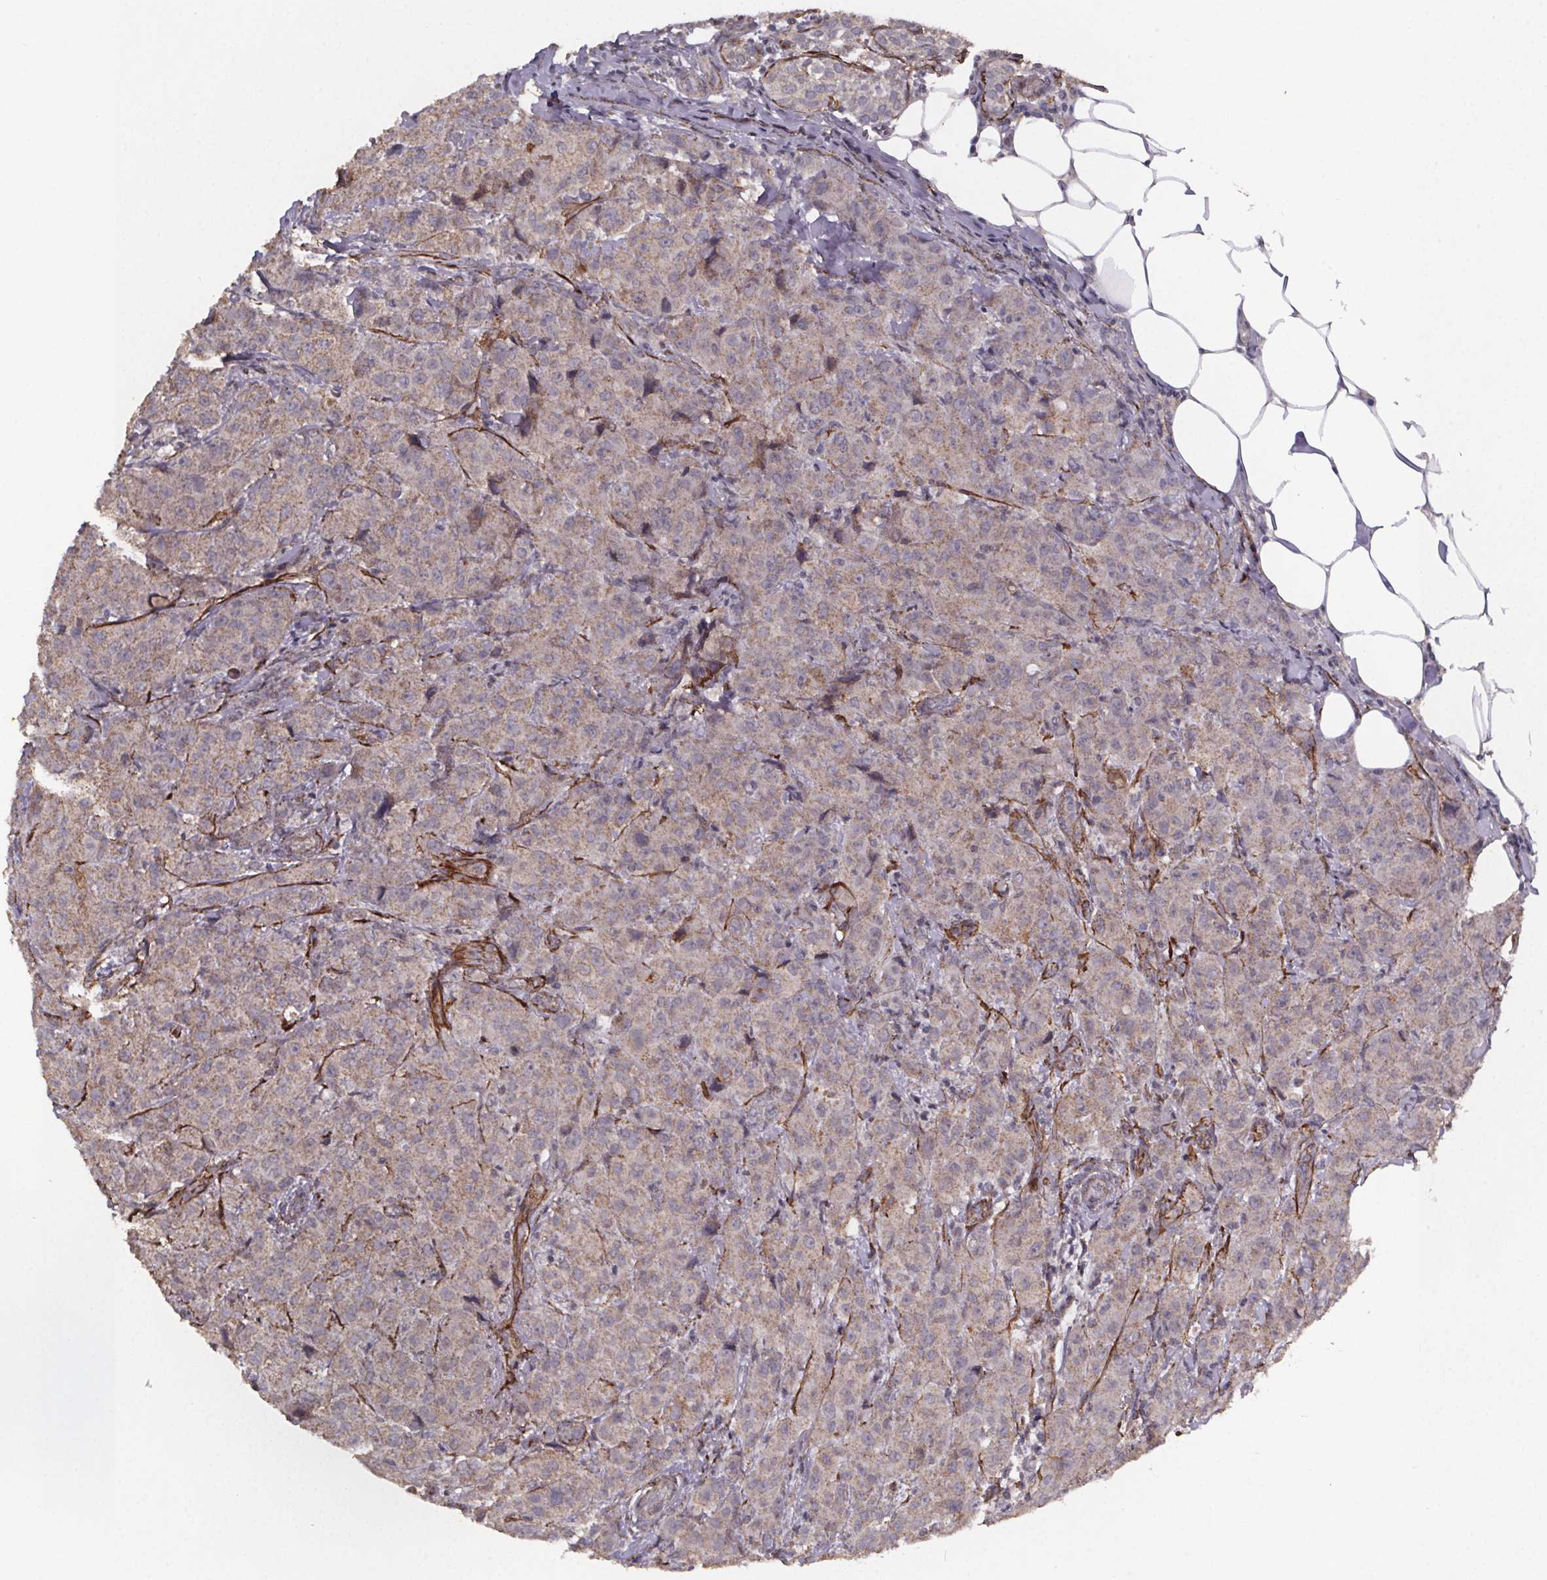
{"staining": {"intensity": "negative", "quantity": "none", "location": "none"}, "tissue": "breast cancer", "cell_type": "Tumor cells", "image_type": "cancer", "snomed": [{"axis": "morphology", "description": "Normal tissue, NOS"}, {"axis": "morphology", "description": "Duct carcinoma"}, {"axis": "topography", "description": "Breast"}], "caption": "A histopathology image of breast invasive ductal carcinoma stained for a protein shows no brown staining in tumor cells.", "gene": "PALLD", "patient": {"sex": "female", "age": 43}}